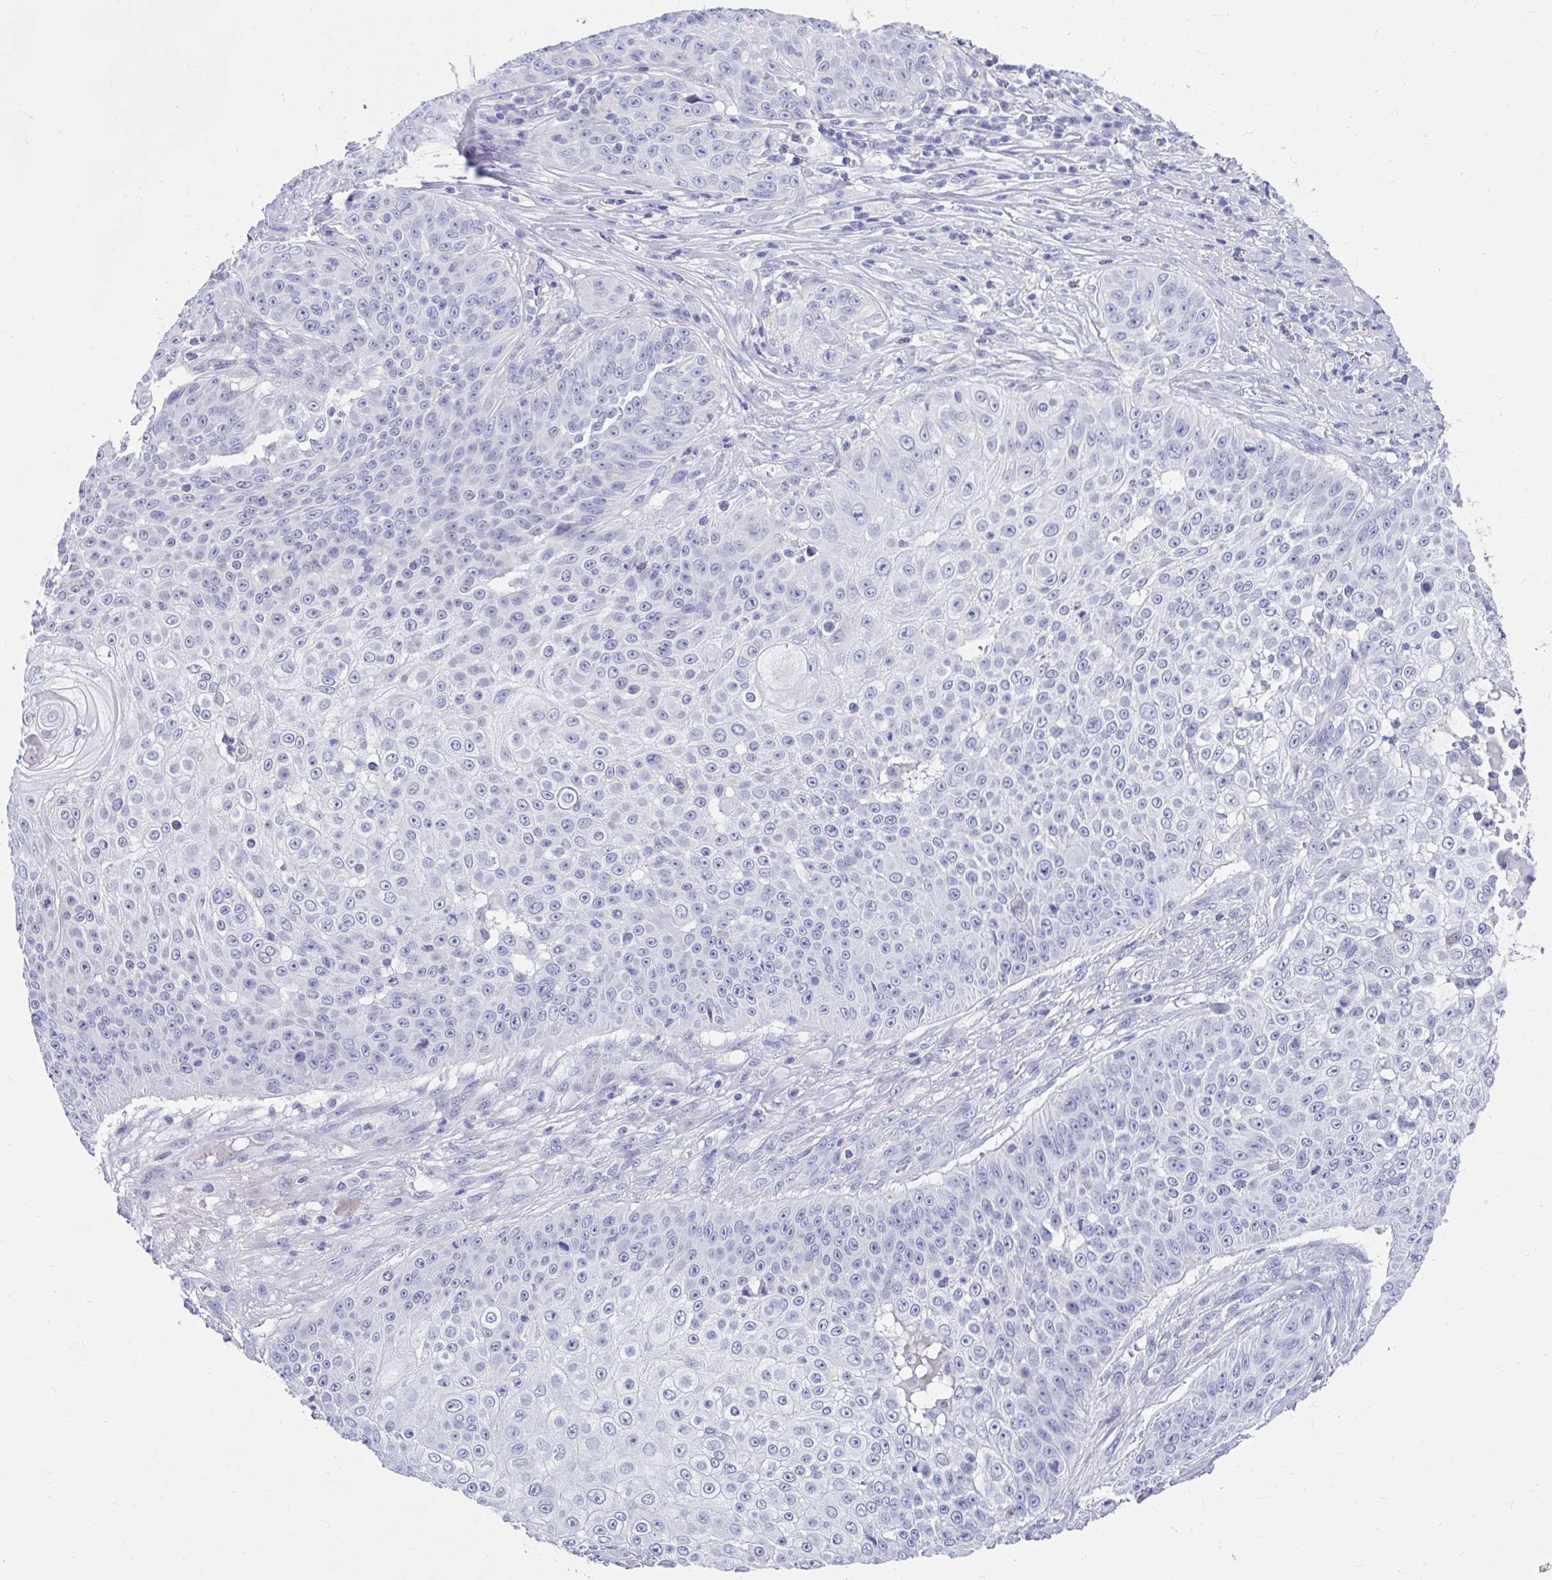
{"staining": {"intensity": "negative", "quantity": "none", "location": "none"}, "tissue": "skin cancer", "cell_type": "Tumor cells", "image_type": "cancer", "snomed": [{"axis": "morphology", "description": "Squamous cell carcinoma, NOS"}, {"axis": "topography", "description": "Skin"}], "caption": "IHC of skin cancer reveals no staining in tumor cells.", "gene": "ISL1", "patient": {"sex": "male", "age": 24}}